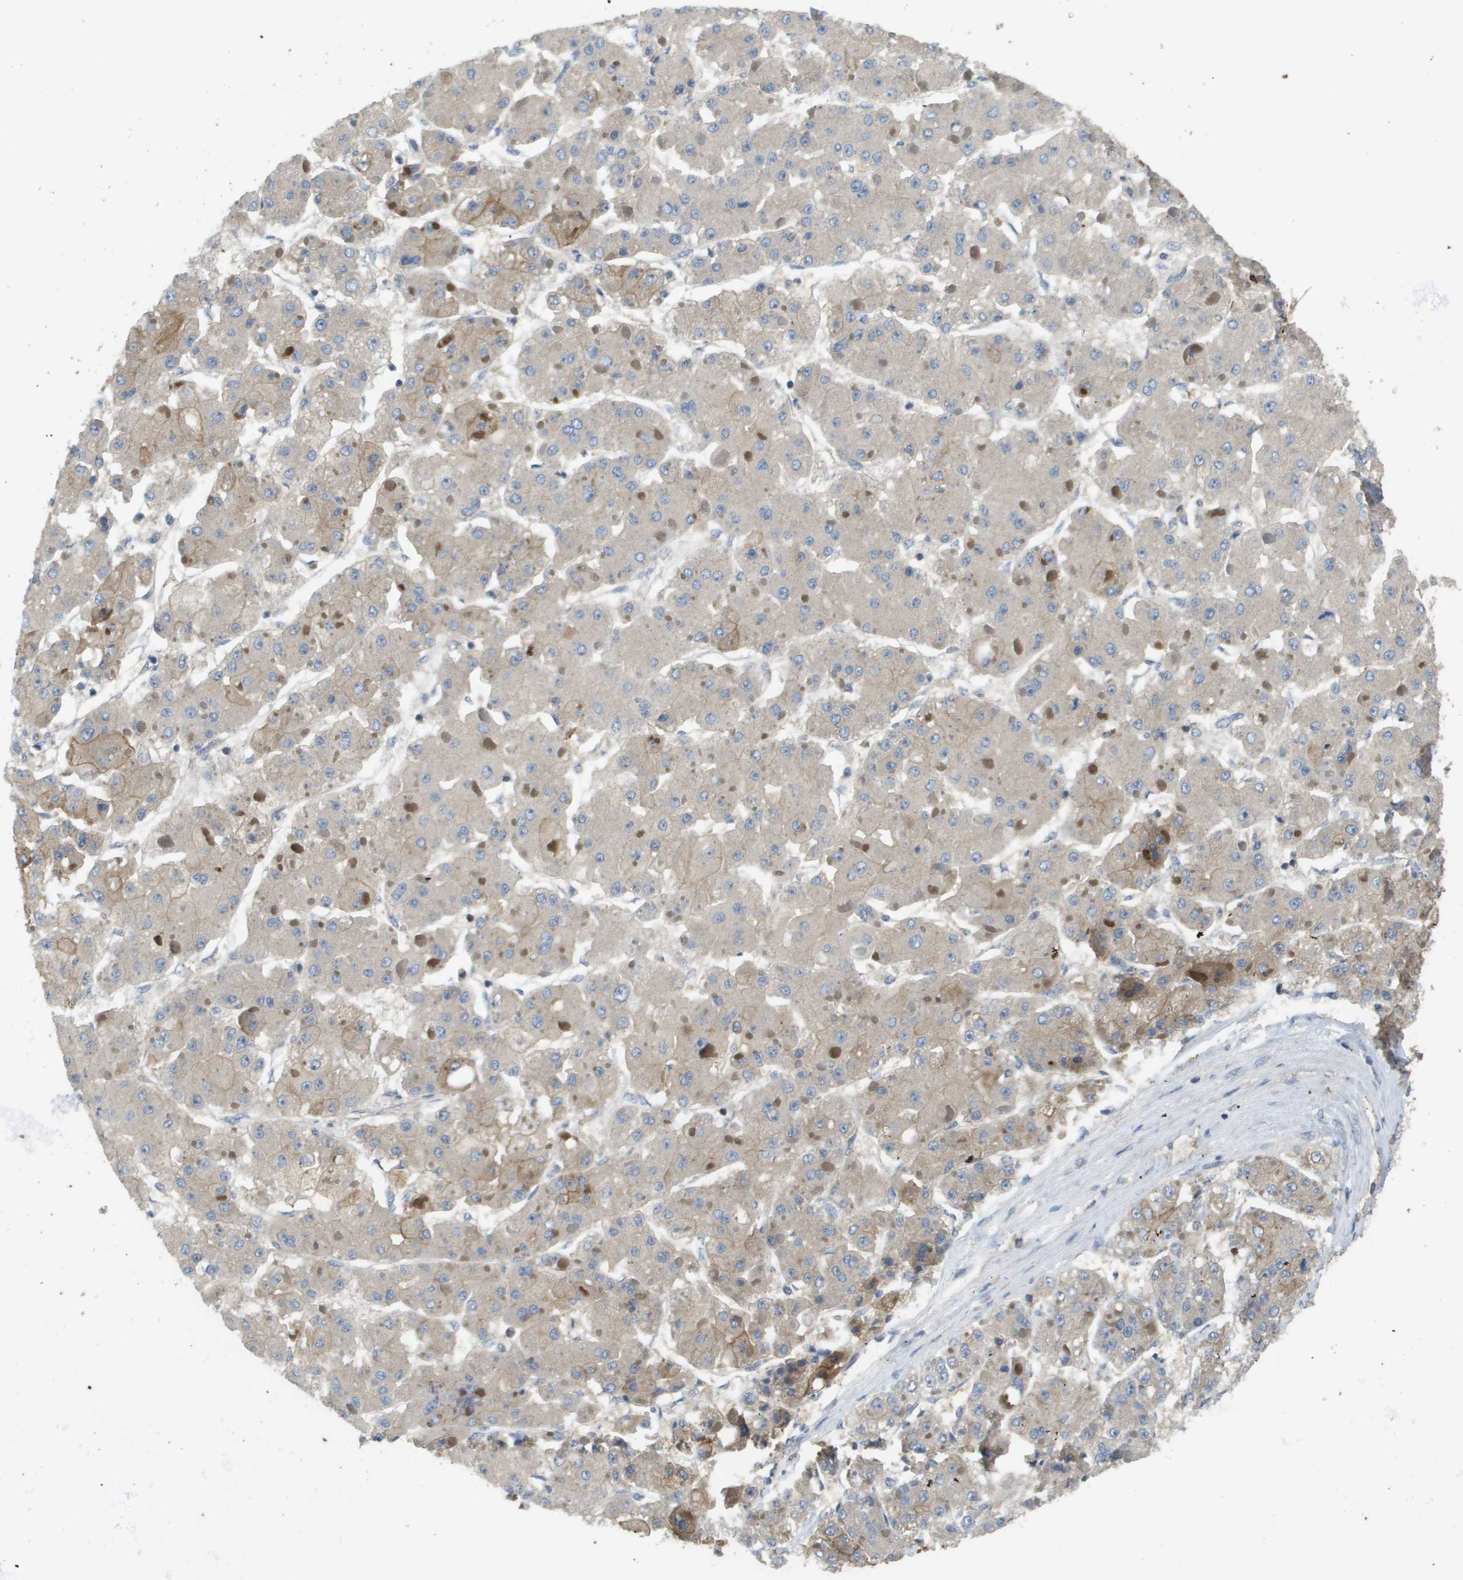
{"staining": {"intensity": "moderate", "quantity": "<25%", "location": "cytoplasmic/membranous"}, "tissue": "liver cancer", "cell_type": "Tumor cells", "image_type": "cancer", "snomed": [{"axis": "morphology", "description": "Carcinoma, Hepatocellular, NOS"}, {"axis": "topography", "description": "Liver"}], "caption": "IHC photomicrograph of neoplastic tissue: human liver cancer (hepatocellular carcinoma) stained using IHC displays low levels of moderate protein expression localized specifically in the cytoplasmic/membranous of tumor cells, appearing as a cytoplasmic/membranous brown color.", "gene": "KRT23", "patient": {"sex": "female", "age": 73}}